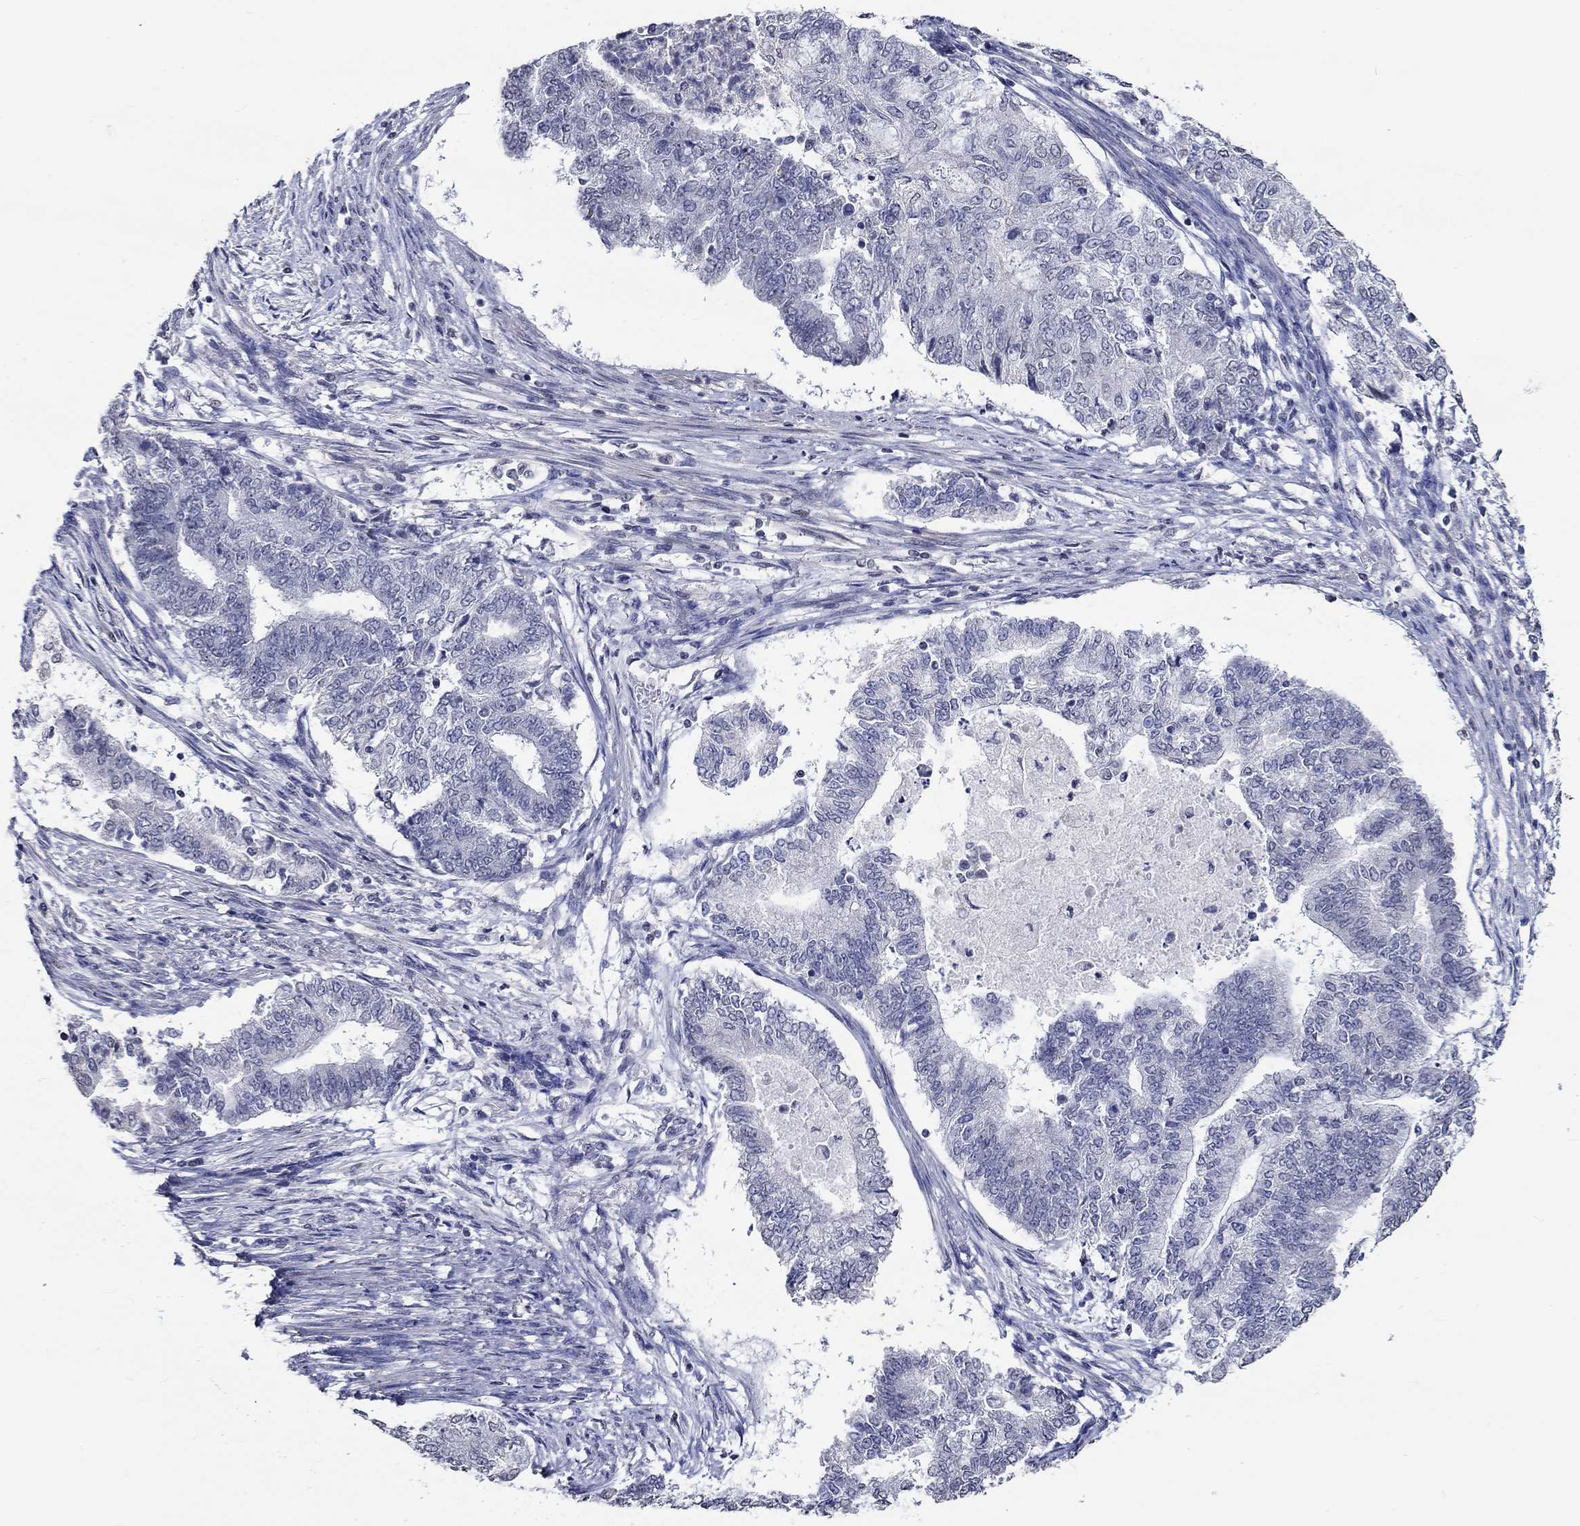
{"staining": {"intensity": "negative", "quantity": "none", "location": "none"}, "tissue": "endometrial cancer", "cell_type": "Tumor cells", "image_type": "cancer", "snomed": [{"axis": "morphology", "description": "Adenocarcinoma, NOS"}, {"axis": "topography", "description": "Endometrium"}], "caption": "This micrograph is of endometrial cancer (adenocarcinoma) stained with immunohistochemistry (IHC) to label a protein in brown with the nuclei are counter-stained blue. There is no expression in tumor cells. (DAB (3,3'-diaminobenzidine) immunohistochemistry with hematoxylin counter stain).", "gene": "PDE1B", "patient": {"sex": "female", "age": 65}}